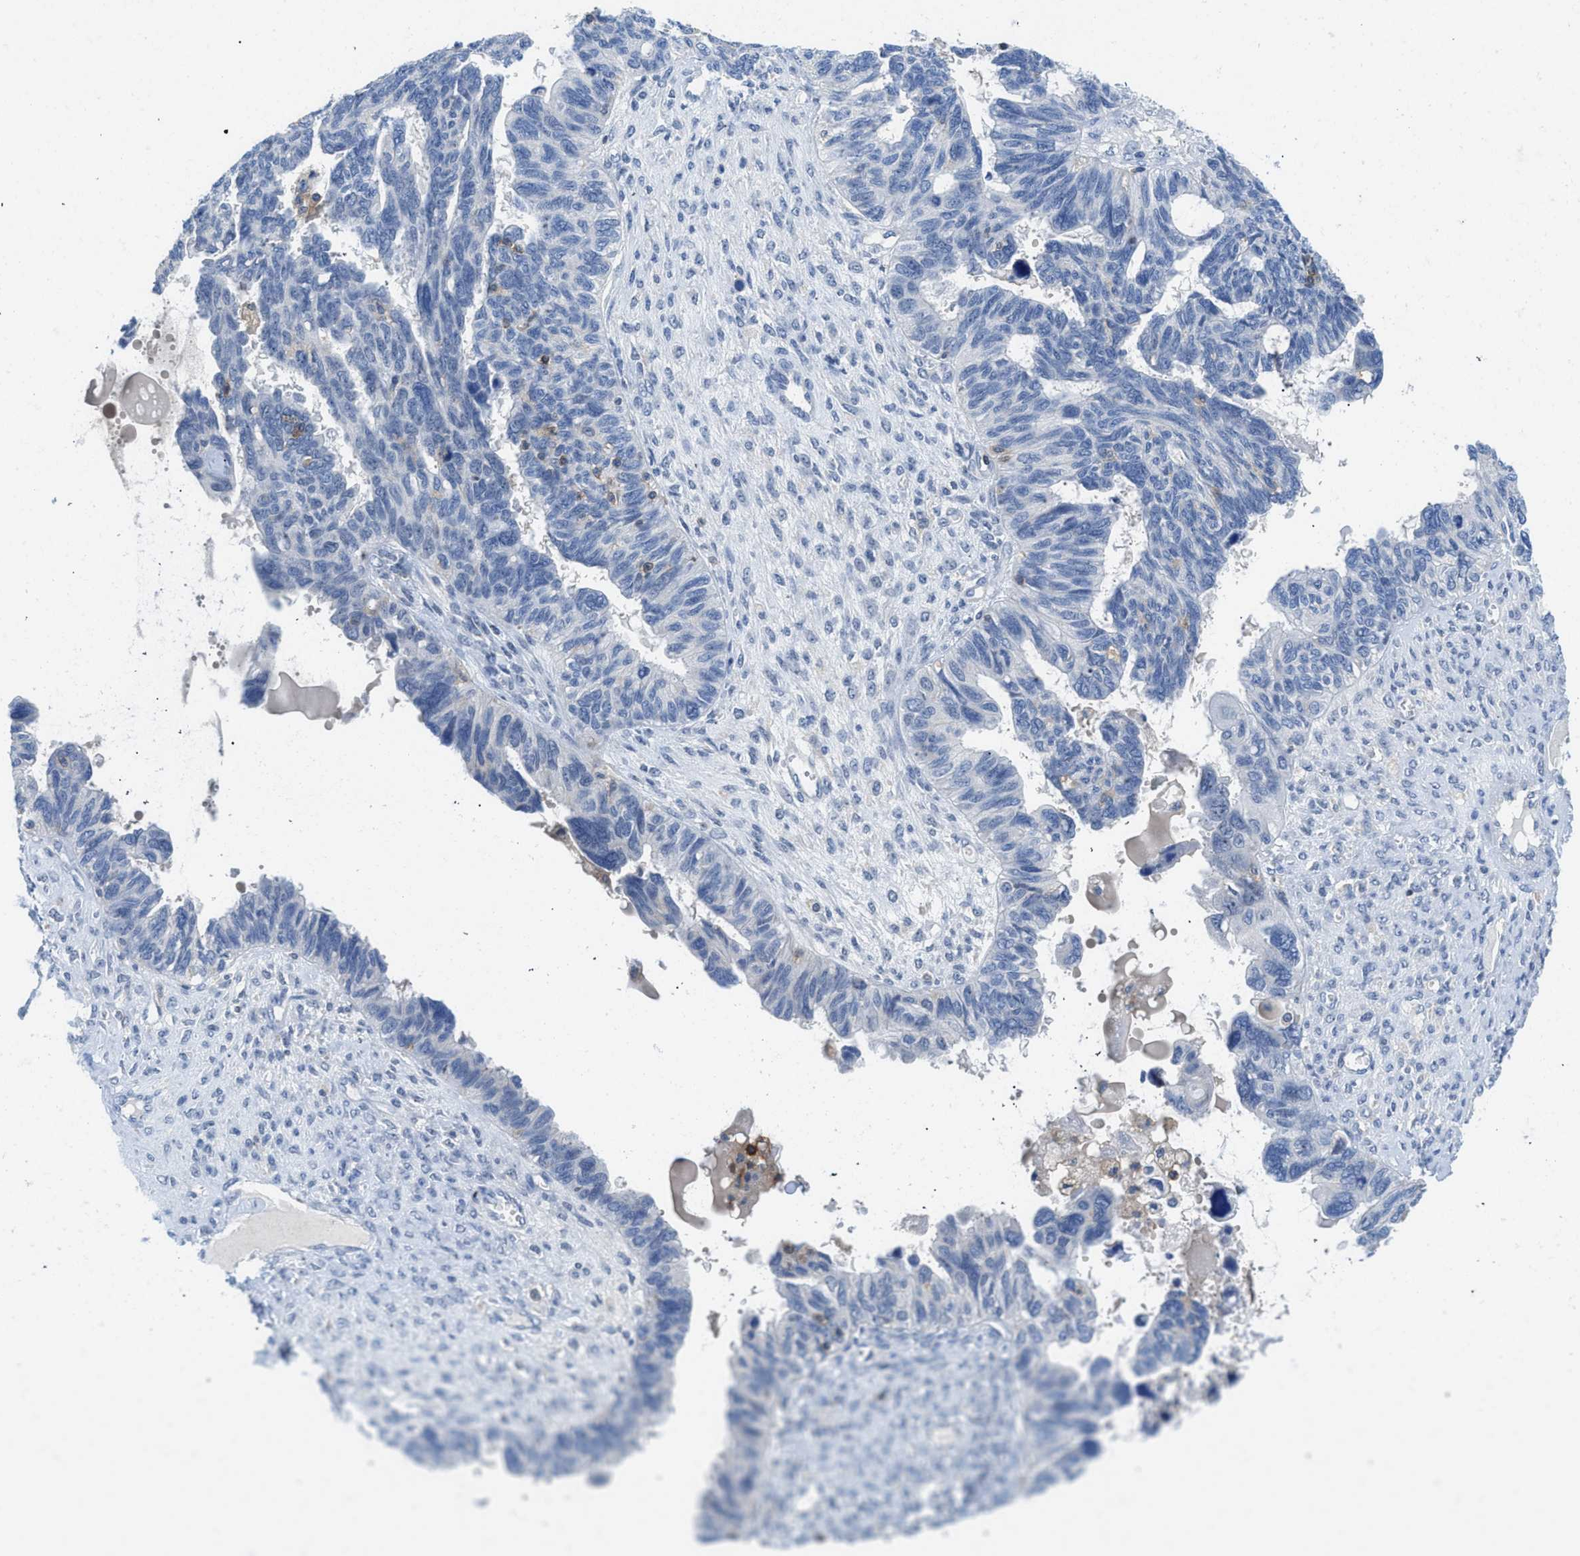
{"staining": {"intensity": "negative", "quantity": "none", "location": "none"}, "tissue": "ovarian cancer", "cell_type": "Tumor cells", "image_type": "cancer", "snomed": [{"axis": "morphology", "description": "Cystadenocarcinoma, serous, NOS"}, {"axis": "topography", "description": "Ovary"}], "caption": "Protein analysis of serous cystadenocarcinoma (ovarian) shows no significant expression in tumor cells.", "gene": "FAM151A", "patient": {"sex": "female", "age": 79}}